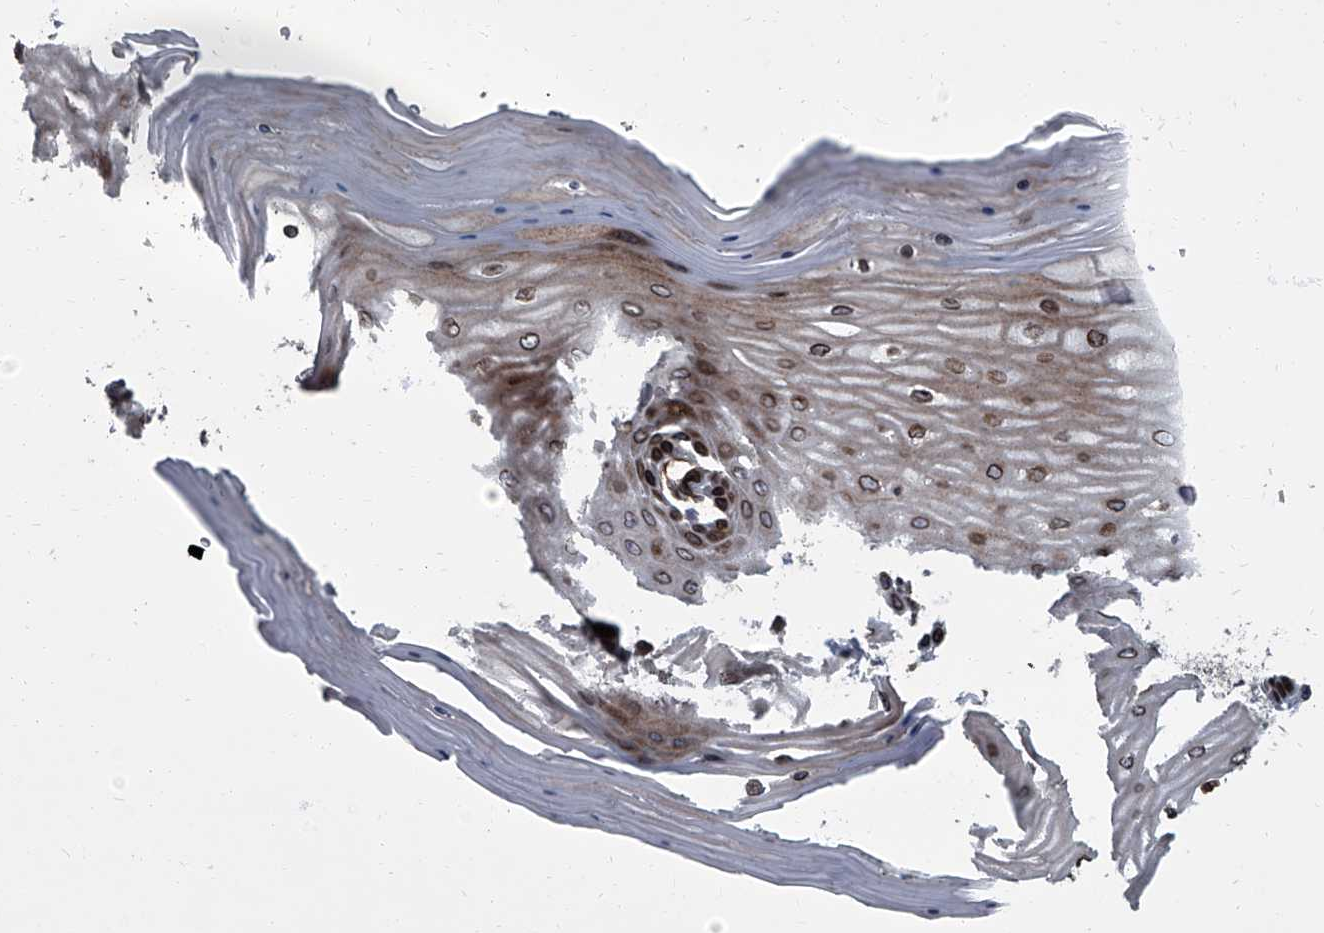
{"staining": {"intensity": "strong", "quantity": ">75%", "location": "cytoplasmic/membranous,nuclear"}, "tissue": "cervix", "cell_type": "Glandular cells", "image_type": "normal", "snomed": [{"axis": "morphology", "description": "Normal tissue, NOS"}, {"axis": "topography", "description": "Cervix"}], "caption": "Protein expression analysis of benign cervix displays strong cytoplasmic/membranous,nuclear positivity in approximately >75% of glandular cells.", "gene": "LRRC8C", "patient": {"sex": "female", "age": 55}}